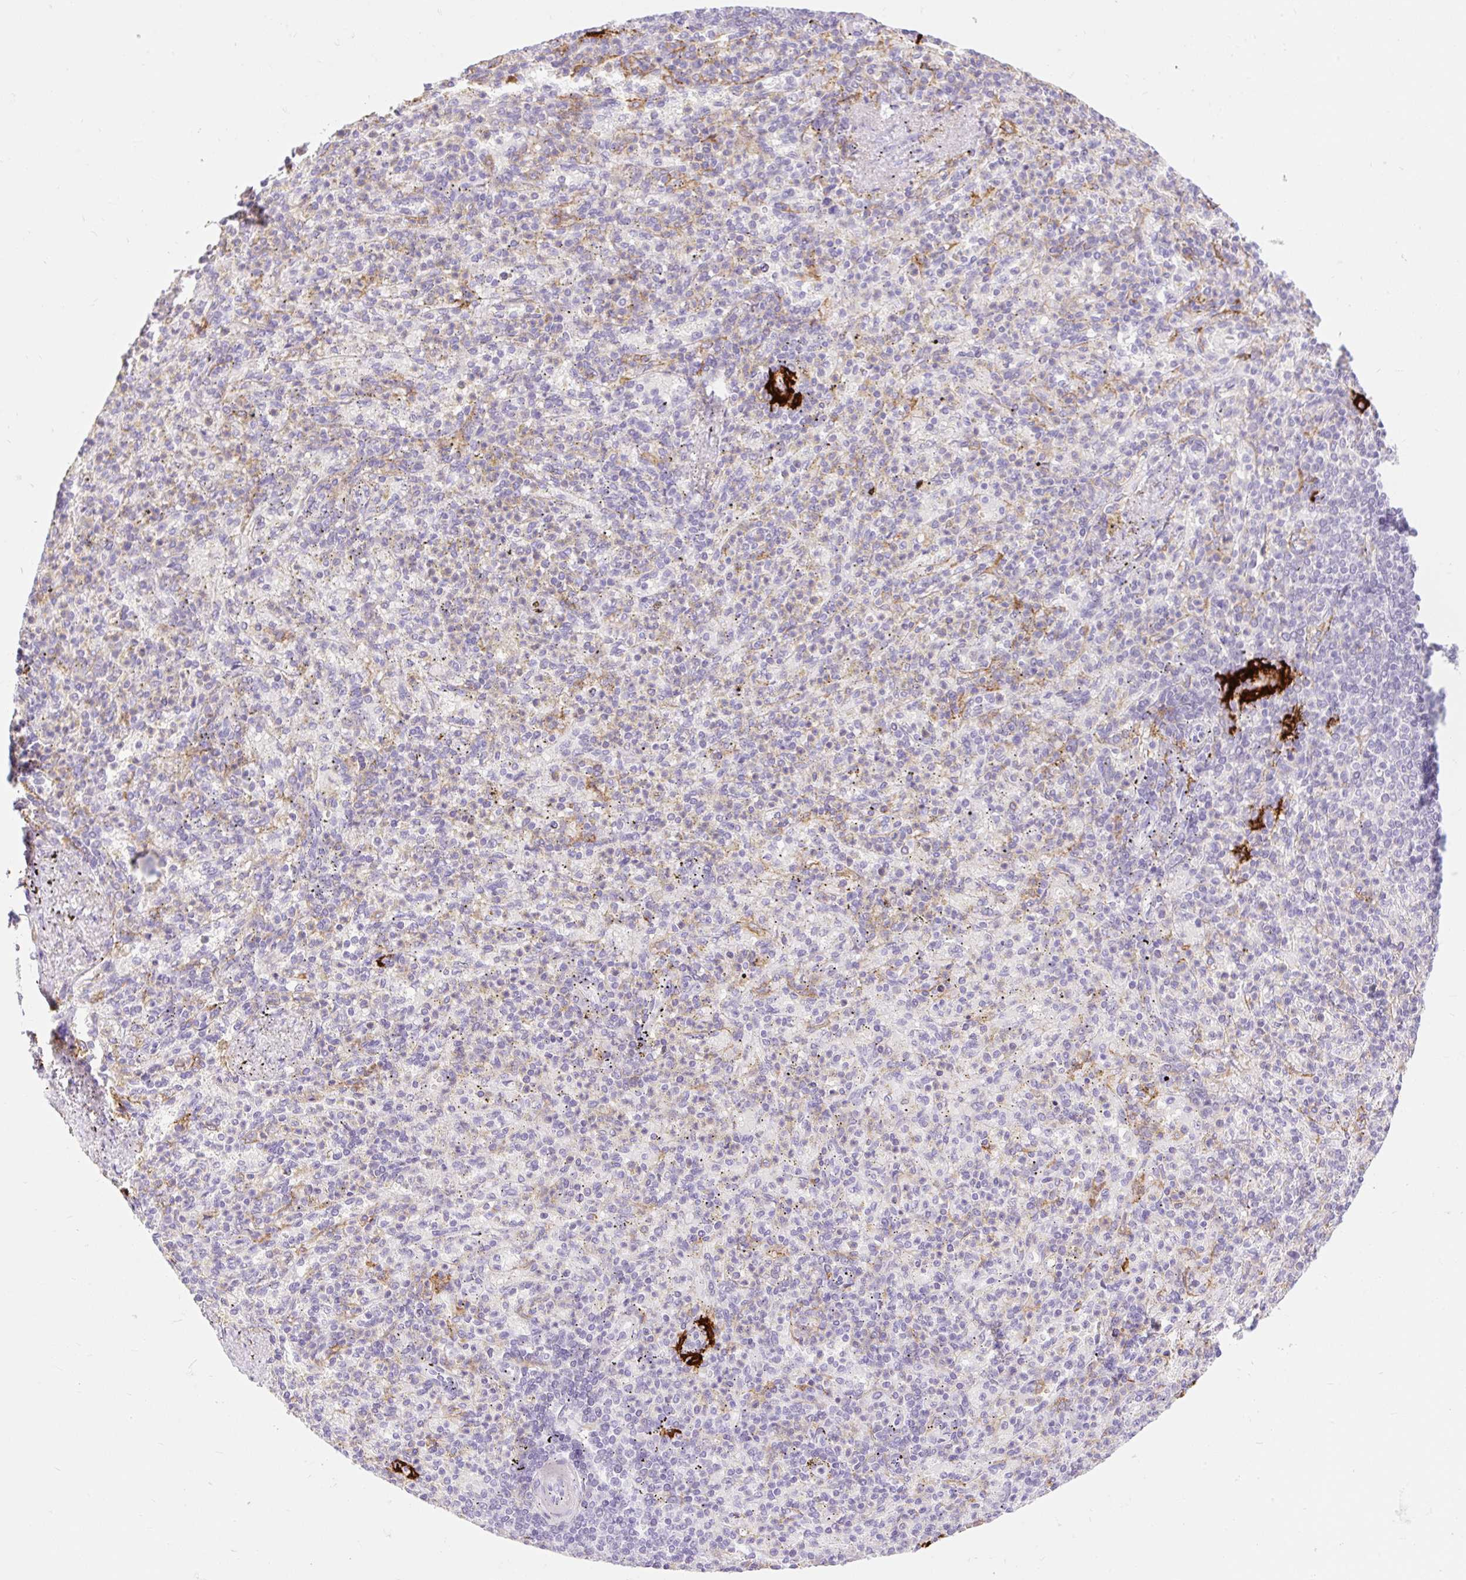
{"staining": {"intensity": "negative", "quantity": "none", "location": "none"}, "tissue": "spleen", "cell_type": "Cells in red pulp", "image_type": "normal", "snomed": [{"axis": "morphology", "description": "Normal tissue, NOS"}, {"axis": "topography", "description": "Spleen"}], "caption": "Cells in red pulp show no significant staining in unremarkable spleen.", "gene": "SIGLEC1", "patient": {"sex": "female", "age": 74}}